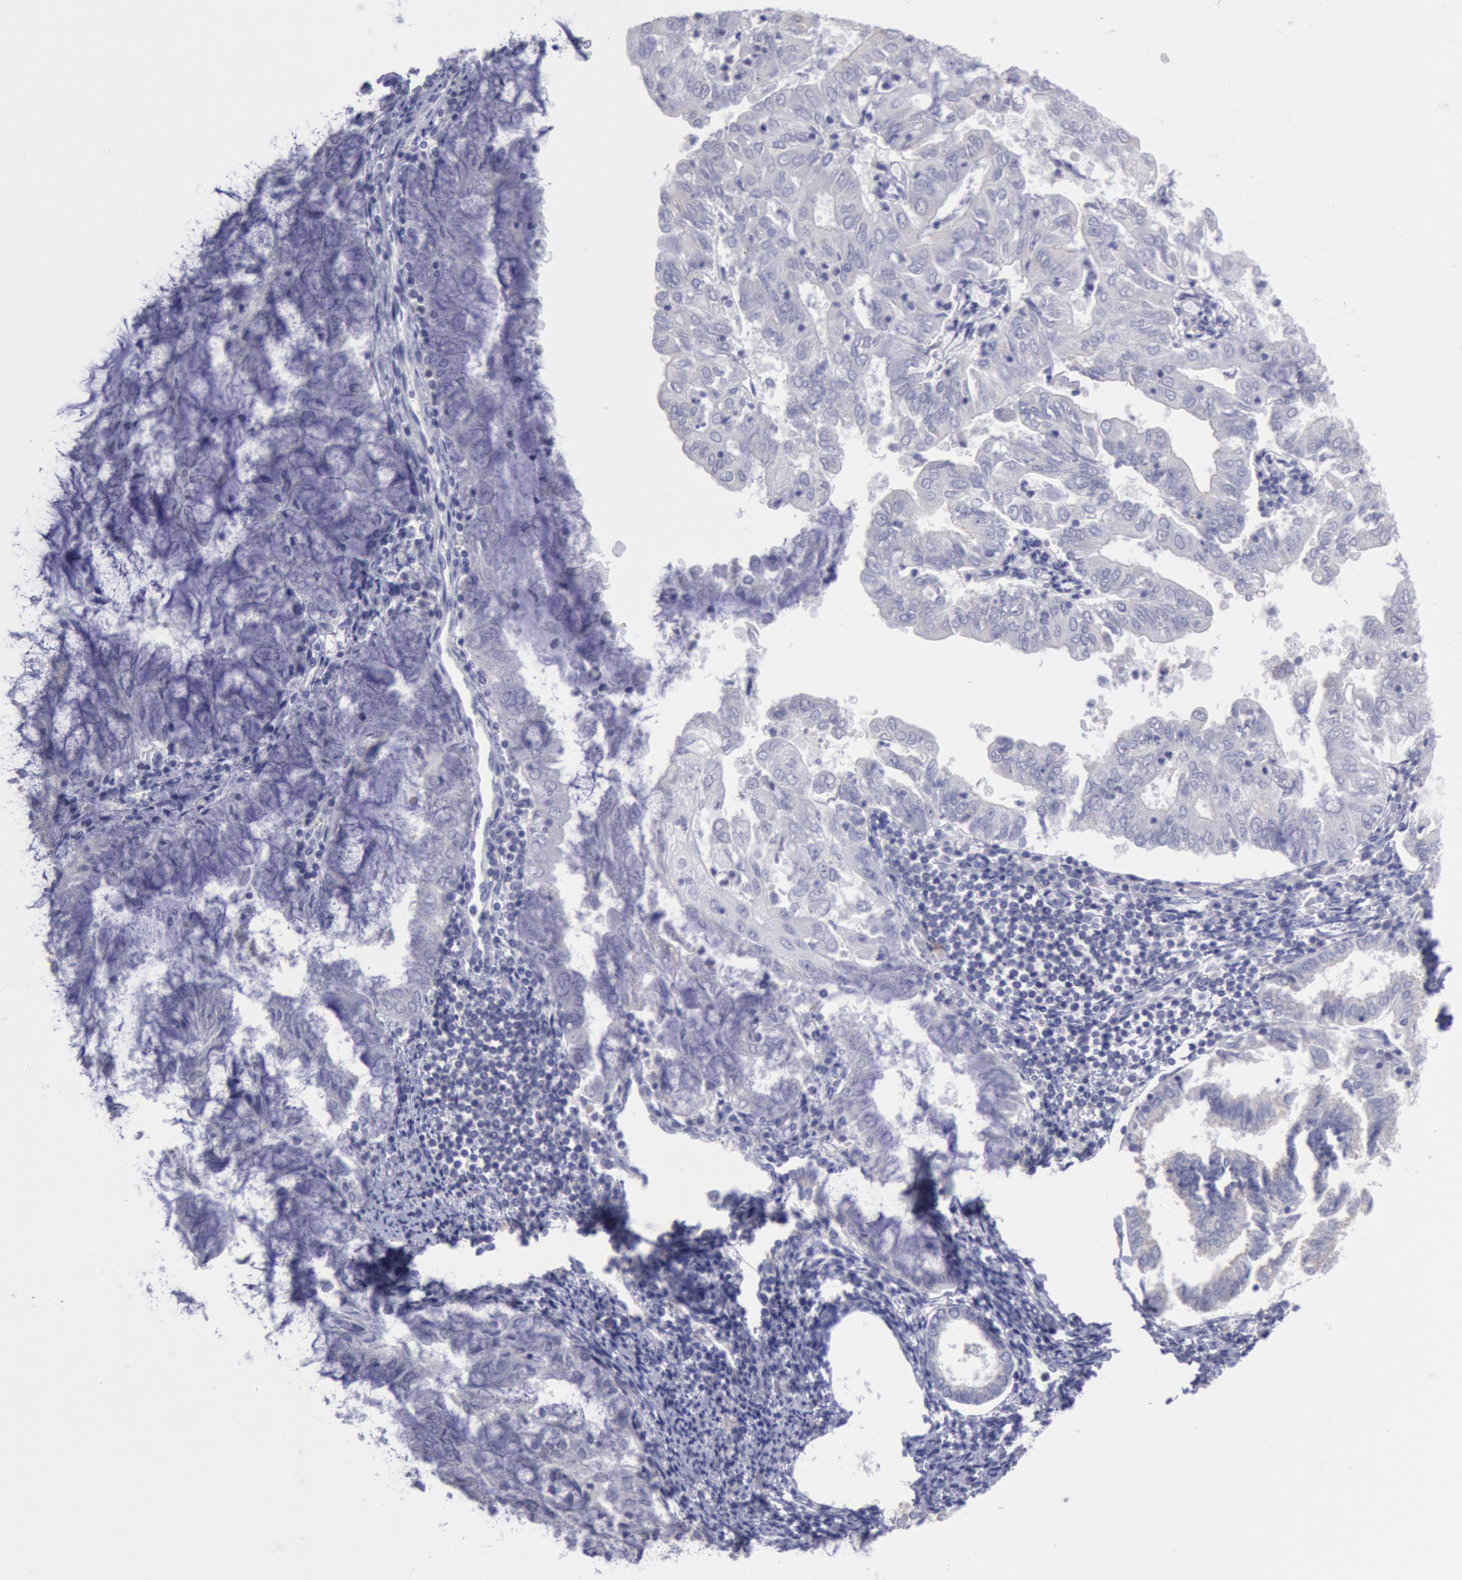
{"staining": {"intensity": "negative", "quantity": "none", "location": "none"}, "tissue": "endometrial cancer", "cell_type": "Tumor cells", "image_type": "cancer", "snomed": [{"axis": "morphology", "description": "Adenocarcinoma, NOS"}, {"axis": "topography", "description": "Endometrium"}], "caption": "A high-resolution micrograph shows IHC staining of endometrial adenocarcinoma, which exhibits no significant positivity in tumor cells.", "gene": "MYH7", "patient": {"sex": "female", "age": 79}}